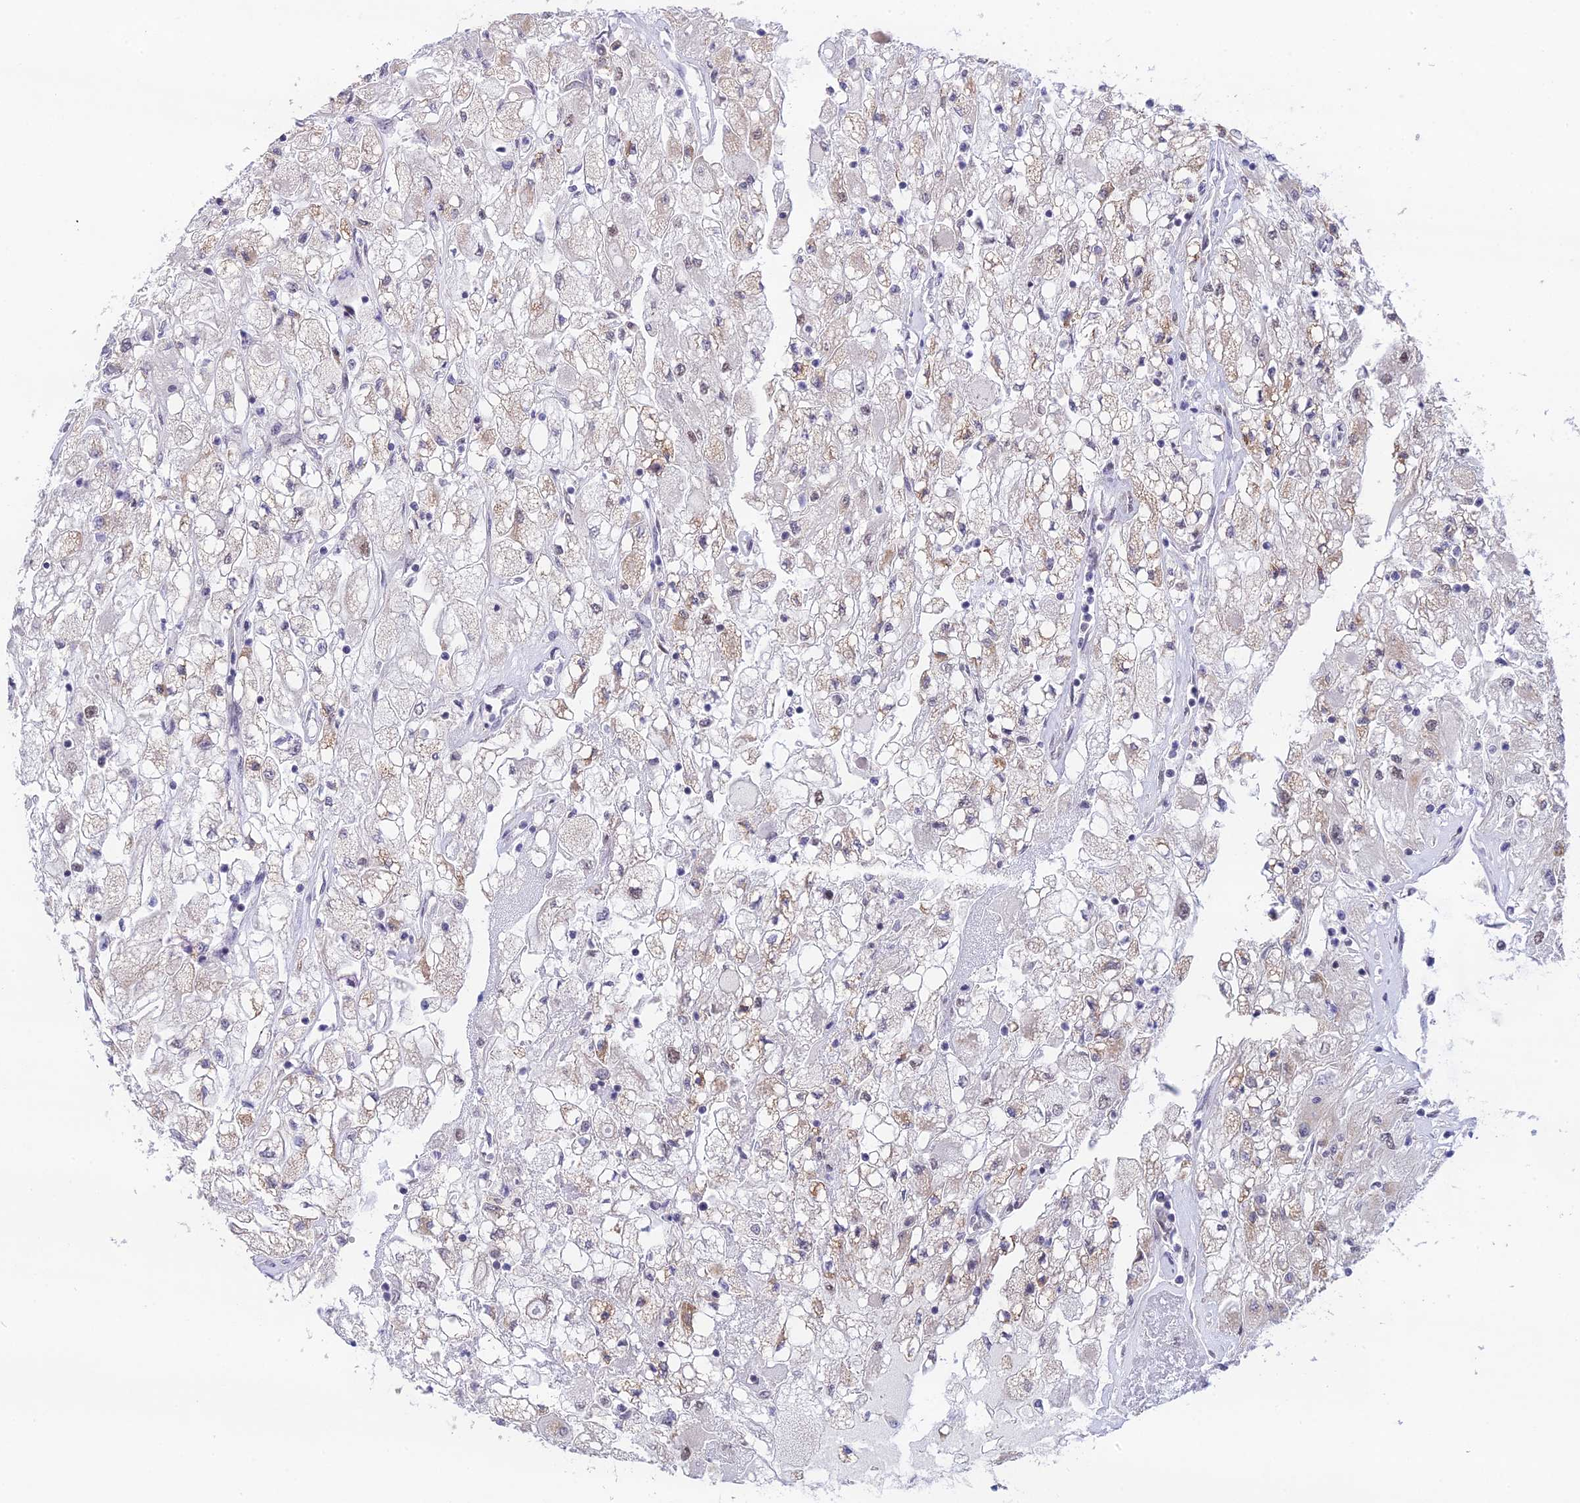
{"staining": {"intensity": "weak", "quantity": "<25%", "location": "nuclear"}, "tissue": "renal cancer", "cell_type": "Tumor cells", "image_type": "cancer", "snomed": [{"axis": "morphology", "description": "Adenocarcinoma, NOS"}, {"axis": "topography", "description": "Kidney"}], "caption": "There is no significant staining in tumor cells of adenocarcinoma (renal).", "gene": "THOC7", "patient": {"sex": "male", "age": 80}}